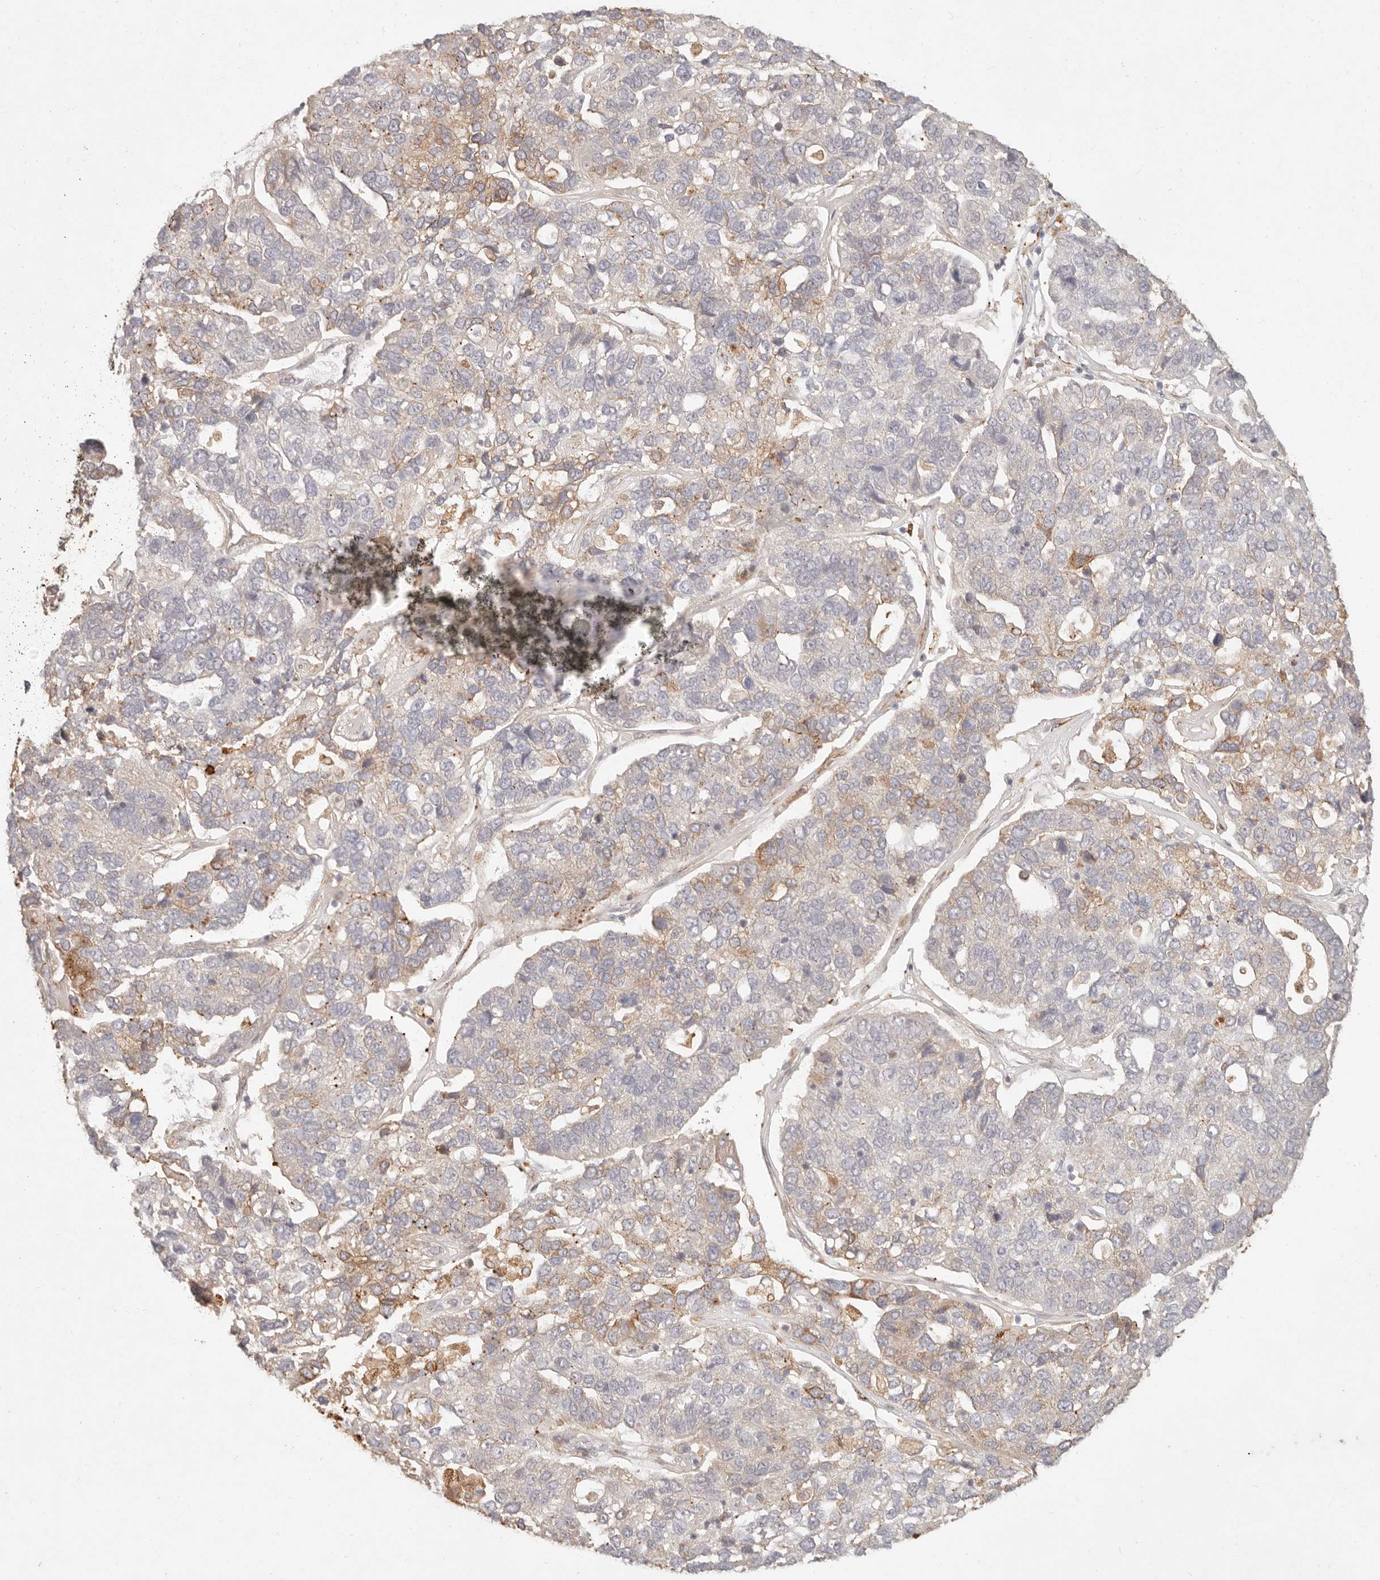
{"staining": {"intensity": "moderate", "quantity": "<25%", "location": "cytoplasmic/membranous"}, "tissue": "pancreatic cancer", "cell_type": "Tumor cells", "image_type": "cancer", "snomed": [{"axis": "morphology", "description": "Adenocarcinoma, NOS"}, {"axis": "topography", "description": "Pancreas"}], "caption": "Protein staining exhibits moderate cytoplasmic/membranous staining in about <25% of tumor cells in pancreatic cancer (adenocarcinoma).", "gene": "C1orf127", "patient": {"sex": "female", "age": 61}}